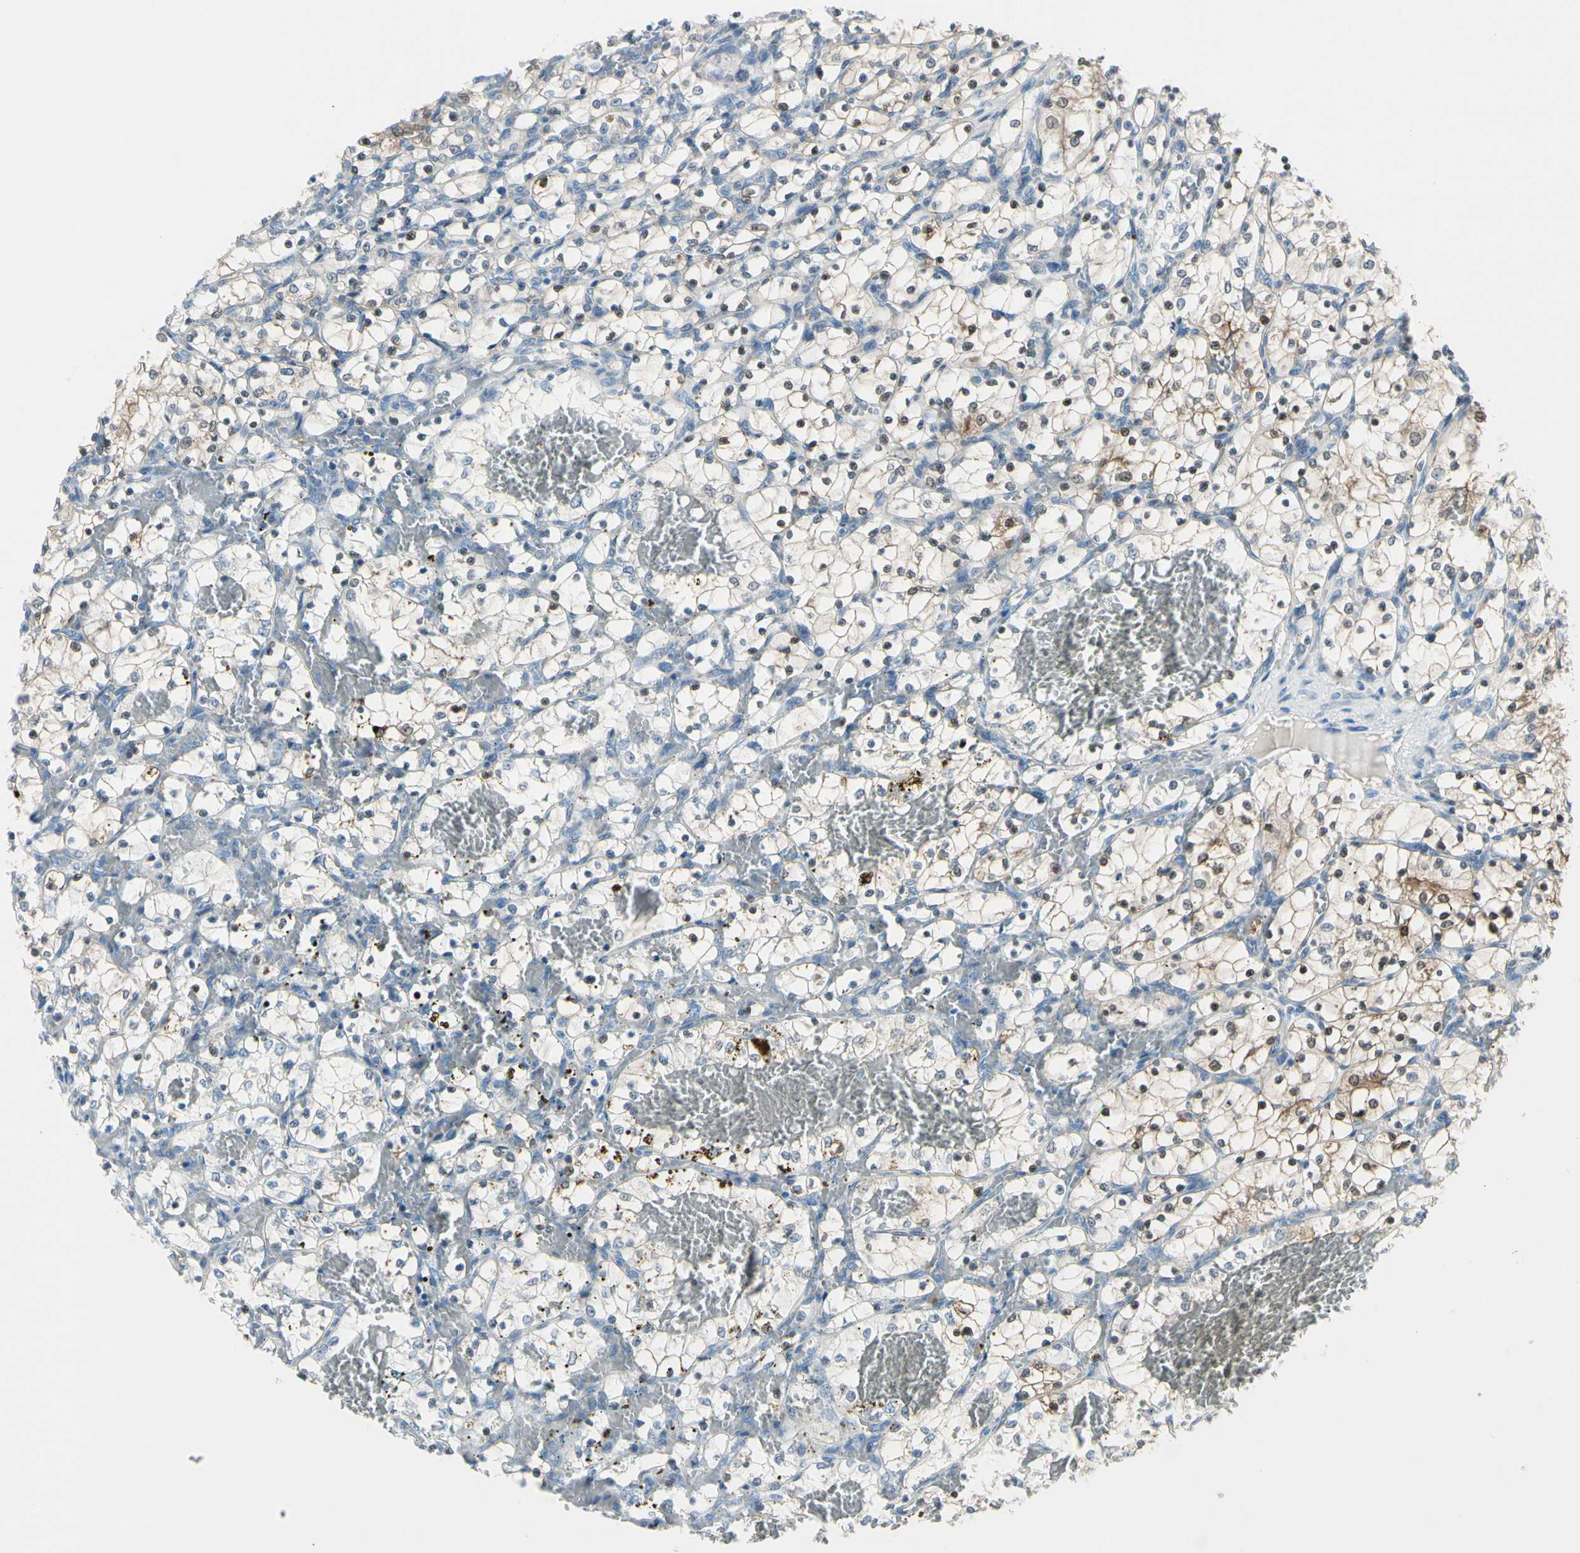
{"staining": {"intensity": "moderate", "quantity": "<25%", "location": "cytoplasmic/membranous,nuclear"}, "tissue": "renal cancer", "cell_type": "Tumor cells", "image_type": "cancer", "snomed": [{"axis": "morphology", "description": "Adenocarcinoma, NOS"}, {"axis": "topography", "description": "Kidney"}], "caption": "A high-resolution histopathology image shows immunohistochemistry staining of renal cancer (adenocarcinoma), which shows moderate cytoplasmic/membranous and nuclear positivity in about <25% of tumor cells.", "gene": "PEBP1", "patient": {"sex": "female", "age": 69}}